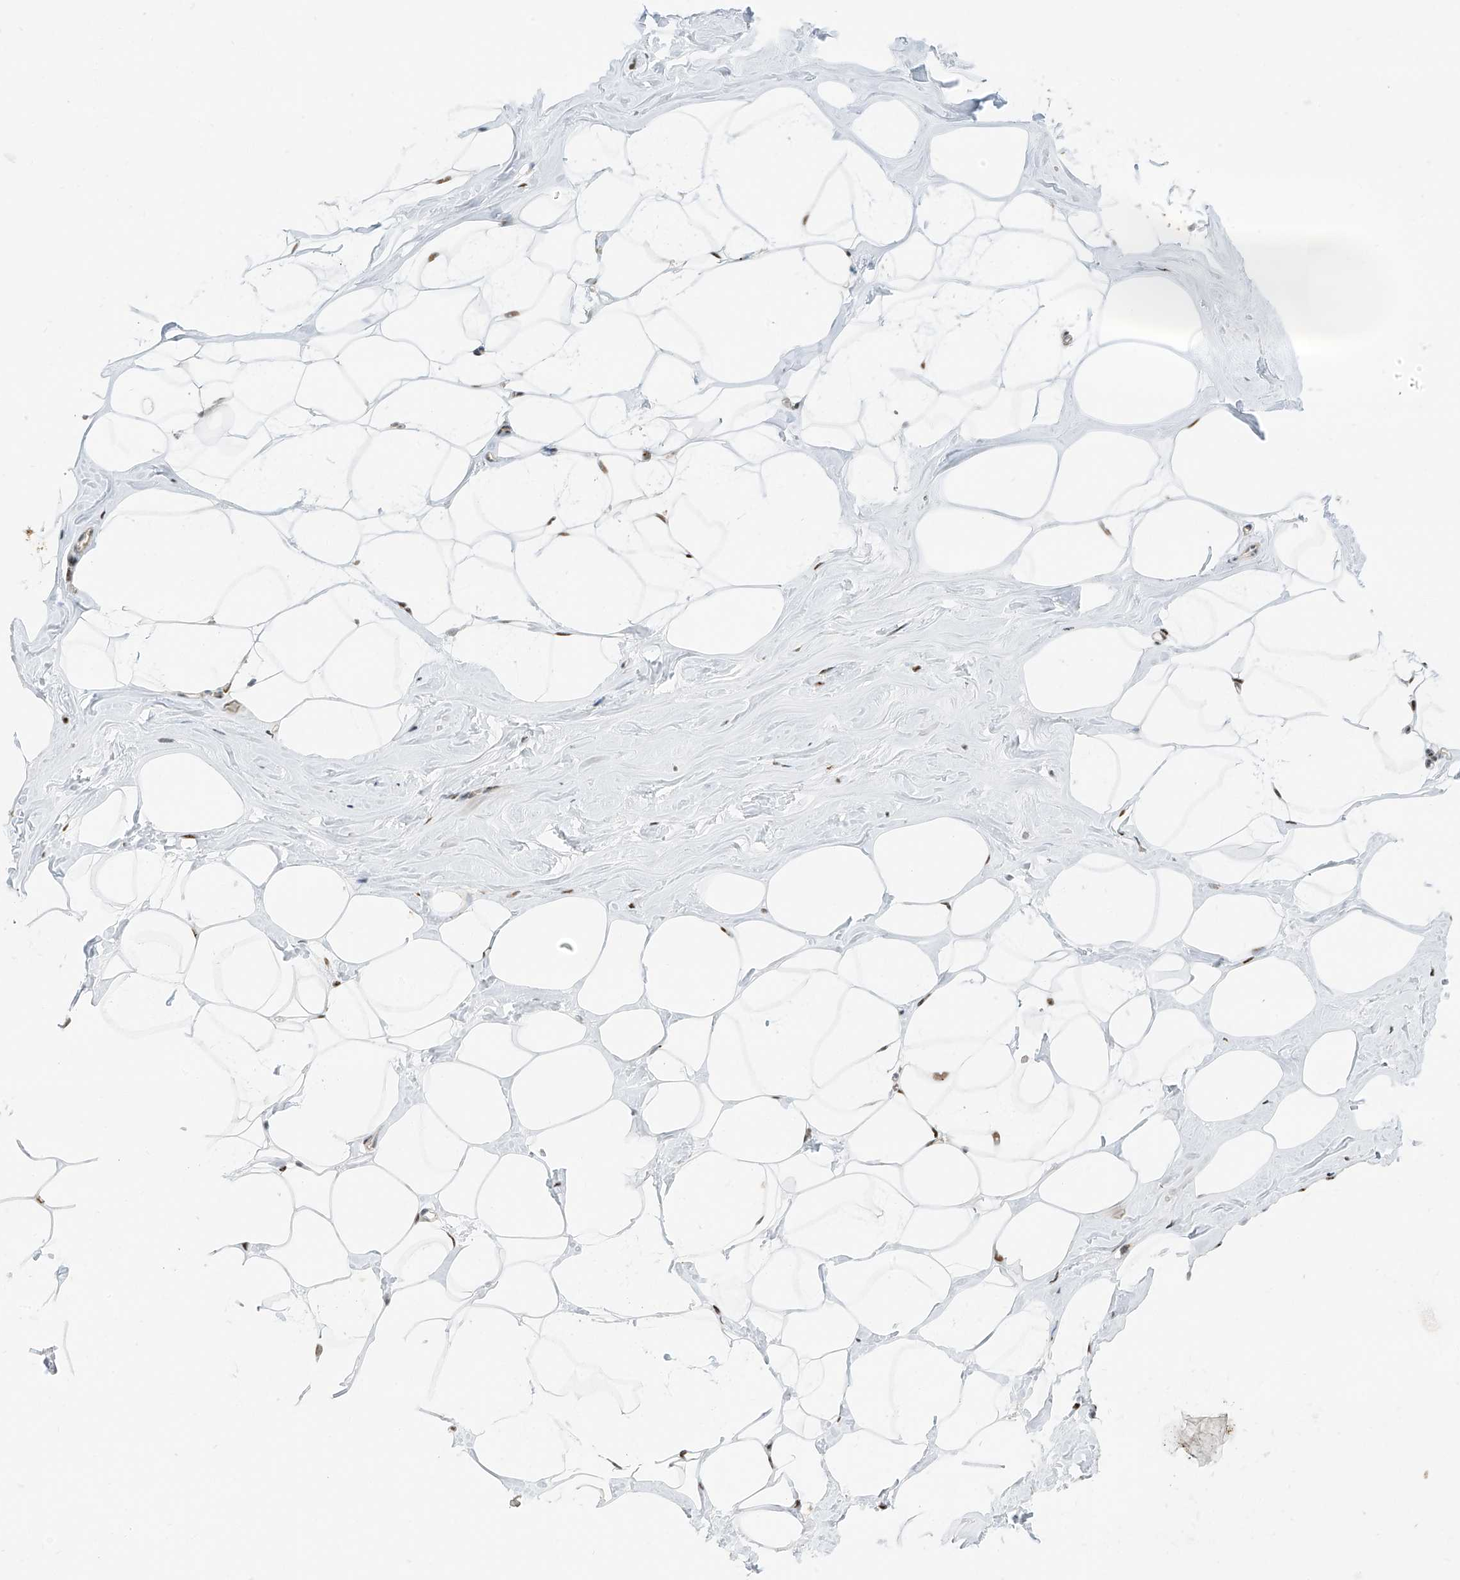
{"staining": {"intensity": "negative", "quantity": "none", "location": "none"}, "tissue": "adipose tissue", "cell_type": "Adipocytes", "image_type": "normal", "snomed": [{"axis": "morphology", "description": "Normal tissue, NOS"}, {"axis": "morphology", "description": "Fibrosis, NOS"}, {"axis": "topography", "description": "Breast"}, {"axis": "topography", "description": "Adipose tissue"}], "caption": "An immunohistochemistry (IHC) image of unremarkable adipose tissue is shown. There is no staining in adipocytes of adipose tissue.", "gene": "ZNF514", "patient": {"sex": "female", "age": 39}}